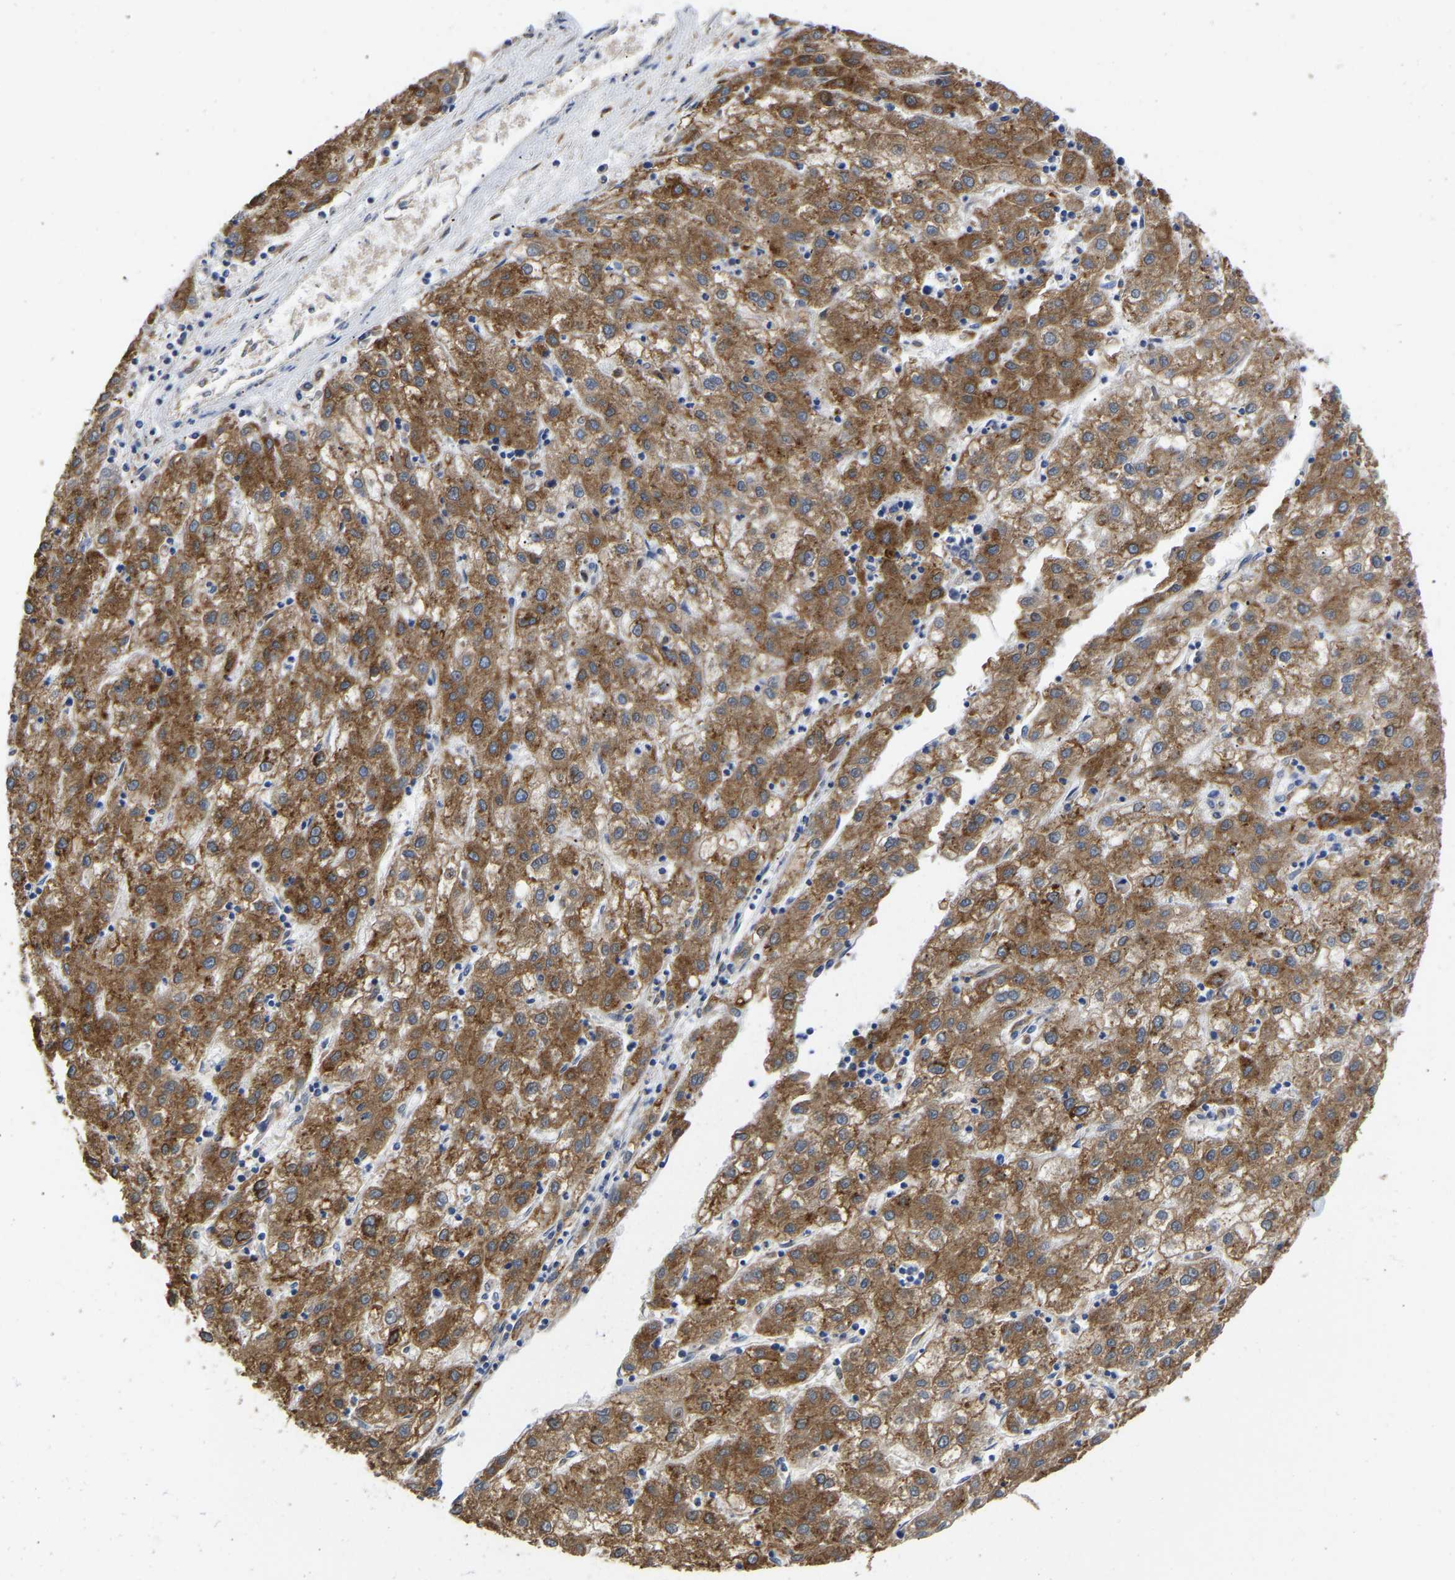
{"staining": {"intensity": "moderate", "quantity": ">75%", "location": "cytoplasmic/membranous"}, "tissue": "liver cancer", "cell_type": "Tumor cells", "image_type": "cancer", "snomed": [{"axis": "morphology", "description": "Carcinoma, Hepatocellular, NOS"}, {"axis": "topography", "description": "Liver"}], "caption": "Immunohistochemistry (IHC) of hepatocellular carcinoma (liver) demonstrates medium levels of moderate cytoplasmic/membranous positivity in approximately >75% of tumor cells.", "gene": "P4HB", "patient": {"sex": "male", "age": 72}}